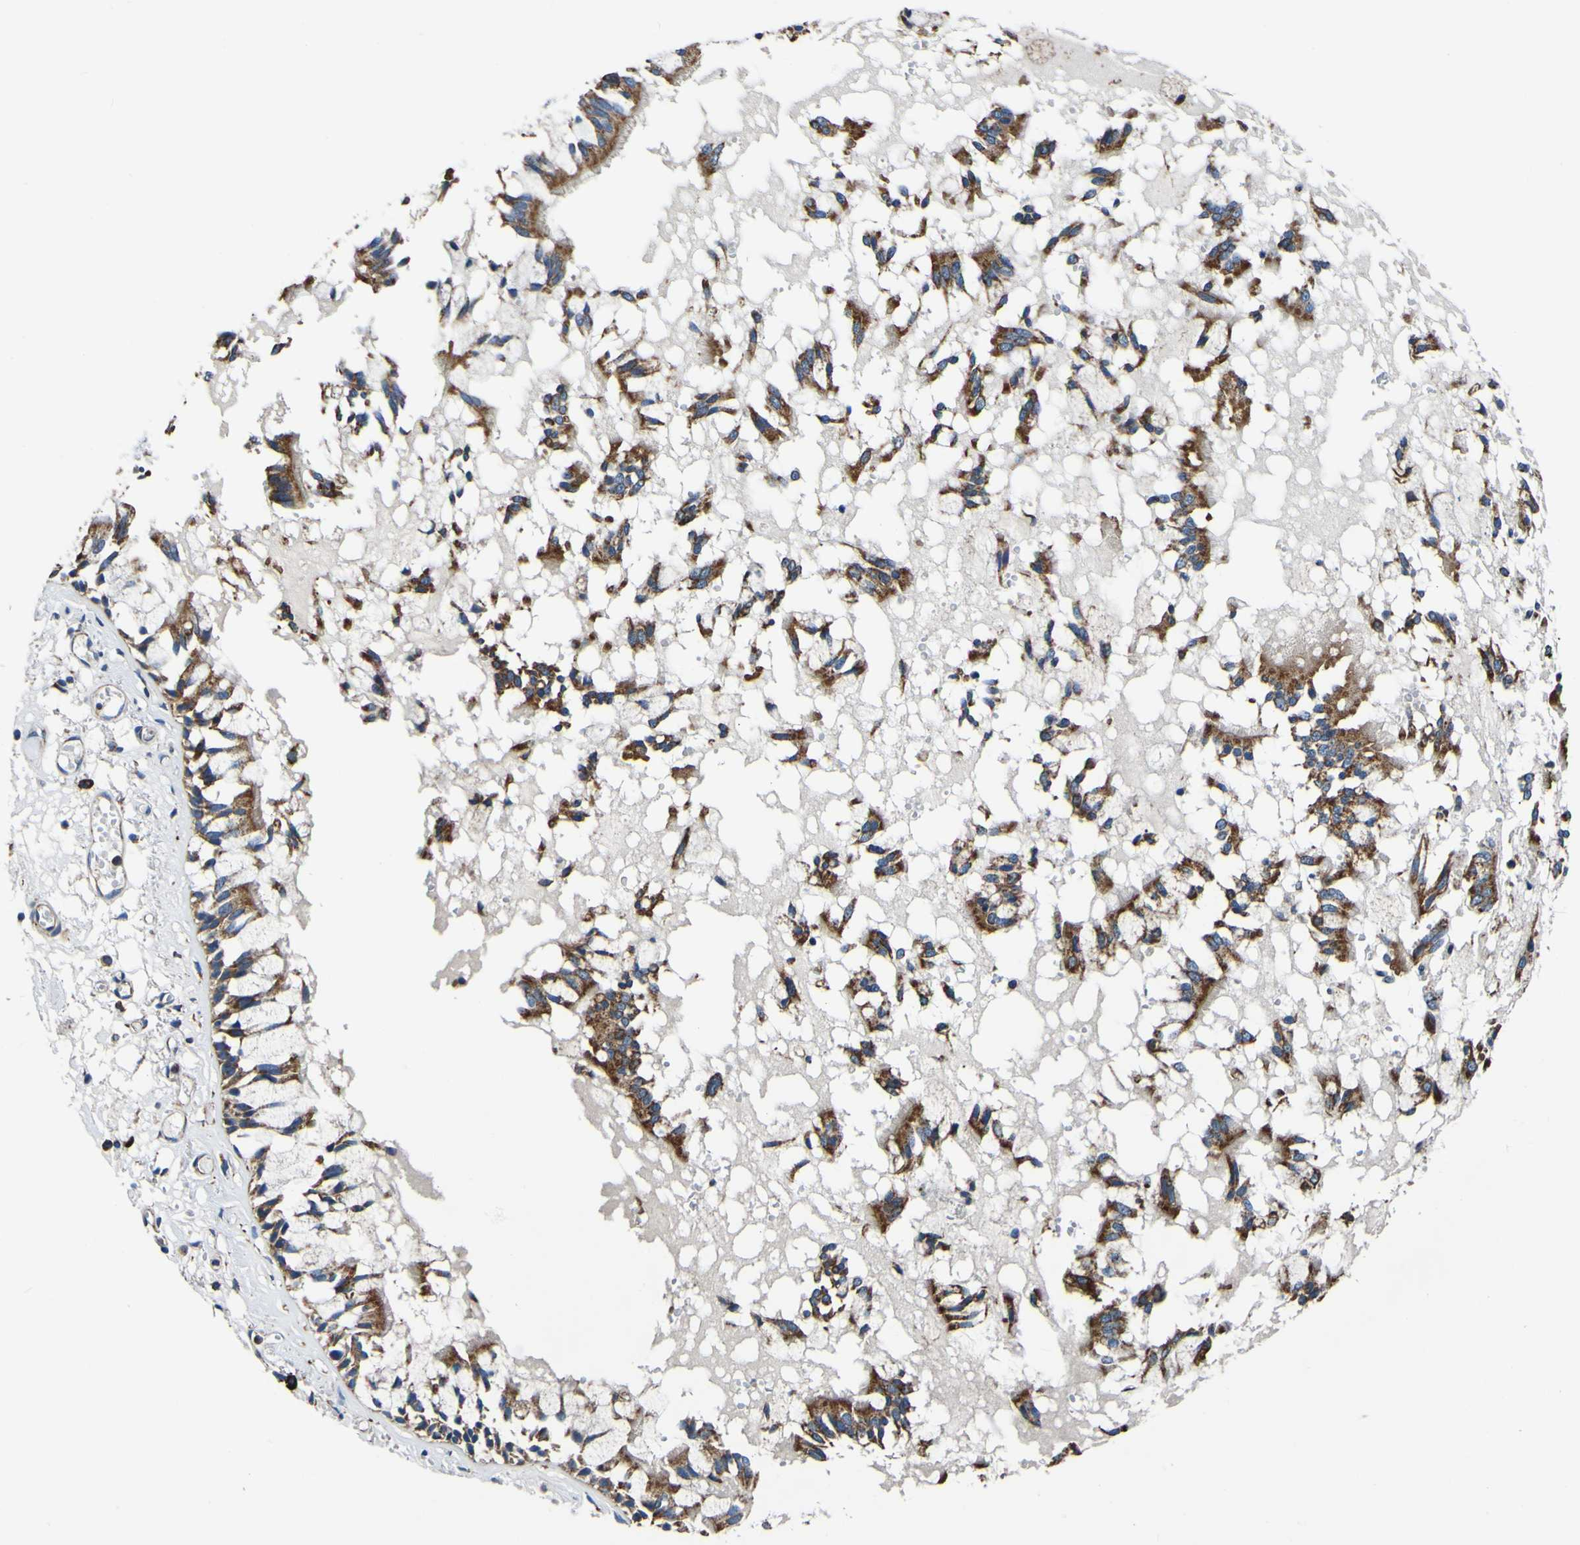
{"staining": {"intensity": "moderate", "quantity": ">75%", "location": "cytoplasmic/membranous"}, "tissue": "bronchus", "cell_type": "Respiratory epithelial cells", "image_type": "normal", "snomed": [{"axis": "morphology", "description": "Normal tissue, NOS"}, {"axis": "morphology", "description": "Inflammation, NOS"}, {"axis": "topography", "description": "Cartilage tissue"}, {"axis": "topography", "description": "Lung"}], "caption": "Respiratory epithelial cells show medium levels of moderate cytoplasmic/membranous staining in about >75% of cells in benign bronchus. Using DAB (3,3'-diaminobenzidine) (brown) and hematoxylin (blue) stains, captured at high magnification using brightfield microscopy.", "gene": "INPP5A", "patient": {"sex": "male", "age": 71}}